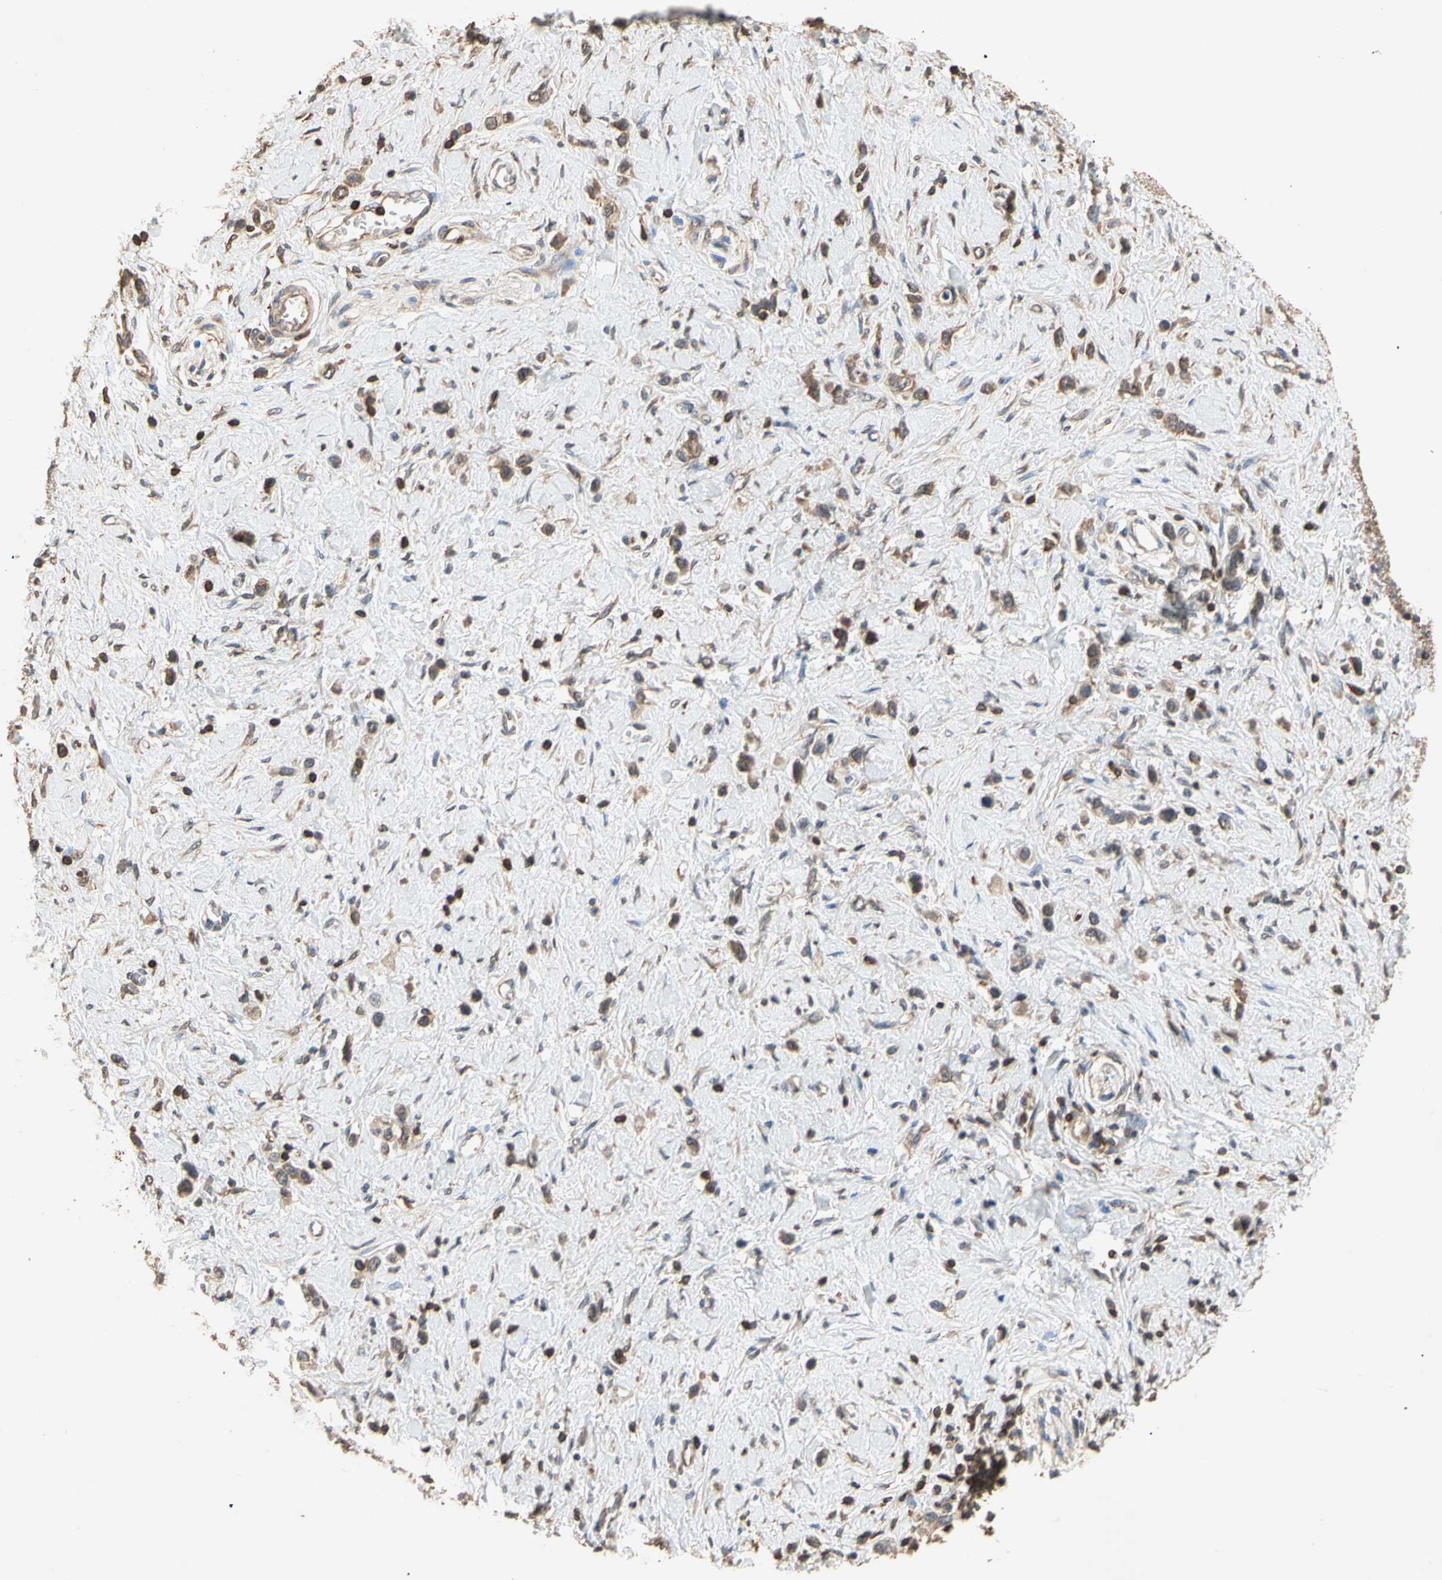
{"staining": {"intensity": "weak", "quantity": ">75%", "location": "cytoplasmic/membranous"}, "tissue": "stomach cancer", "cell_type": "Tumor cells", "image_type": "cancer", "snomed": [{"axis": "morphology", "description": "Normal tissue, NOS"}, {"axis": "morphology", "description": "Adenocarcinoma, NOS"}, {"axis": "topography", "description": "Stomach, upper"}, {"axis": "topography", "description": "Stomach"}], "caption": "Weak cytoplasmic/membranous staining is seen in about >75% of tumor cells in stomach adenocarcinoma.", "gene": "MAP3K10", "patient": {"sex": "female", "age": 65}}